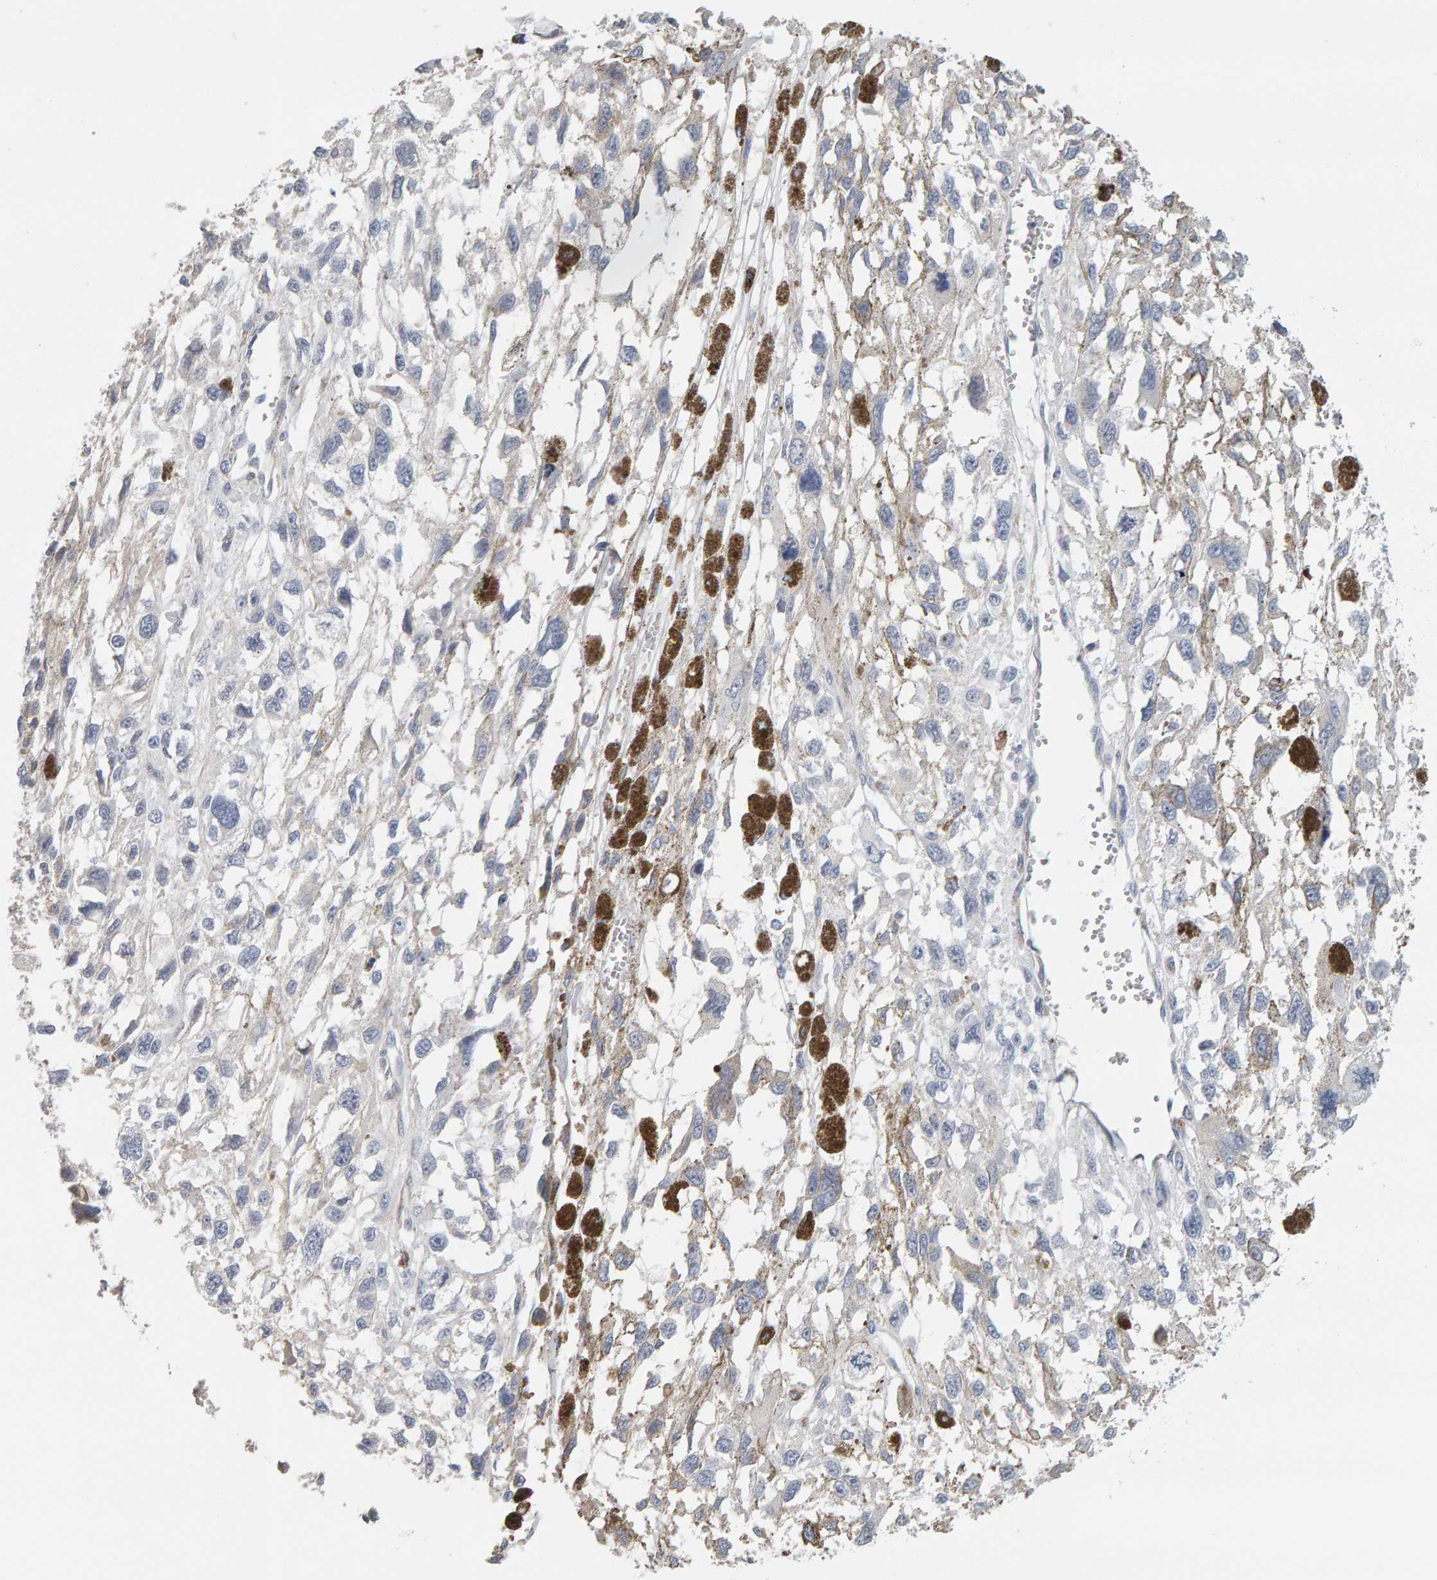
{"staining": {"intensity": "negative", "quantity": "none", "location": "none"}, "tissue": "melanoma", "cell_type": "Tumor cells", "image_type": "cancer", "snomed": [{"axis": "morphology", "description": "Malignant melanoma, Metastatic site"}, {"axis": "topography", "description": "Lymph node"}], "caption": "The micrograph reveals no significant expression in tumor cells of melanoma.", "gene": "ADHFE1", "patient": {"sex": "male", "age": 59}}